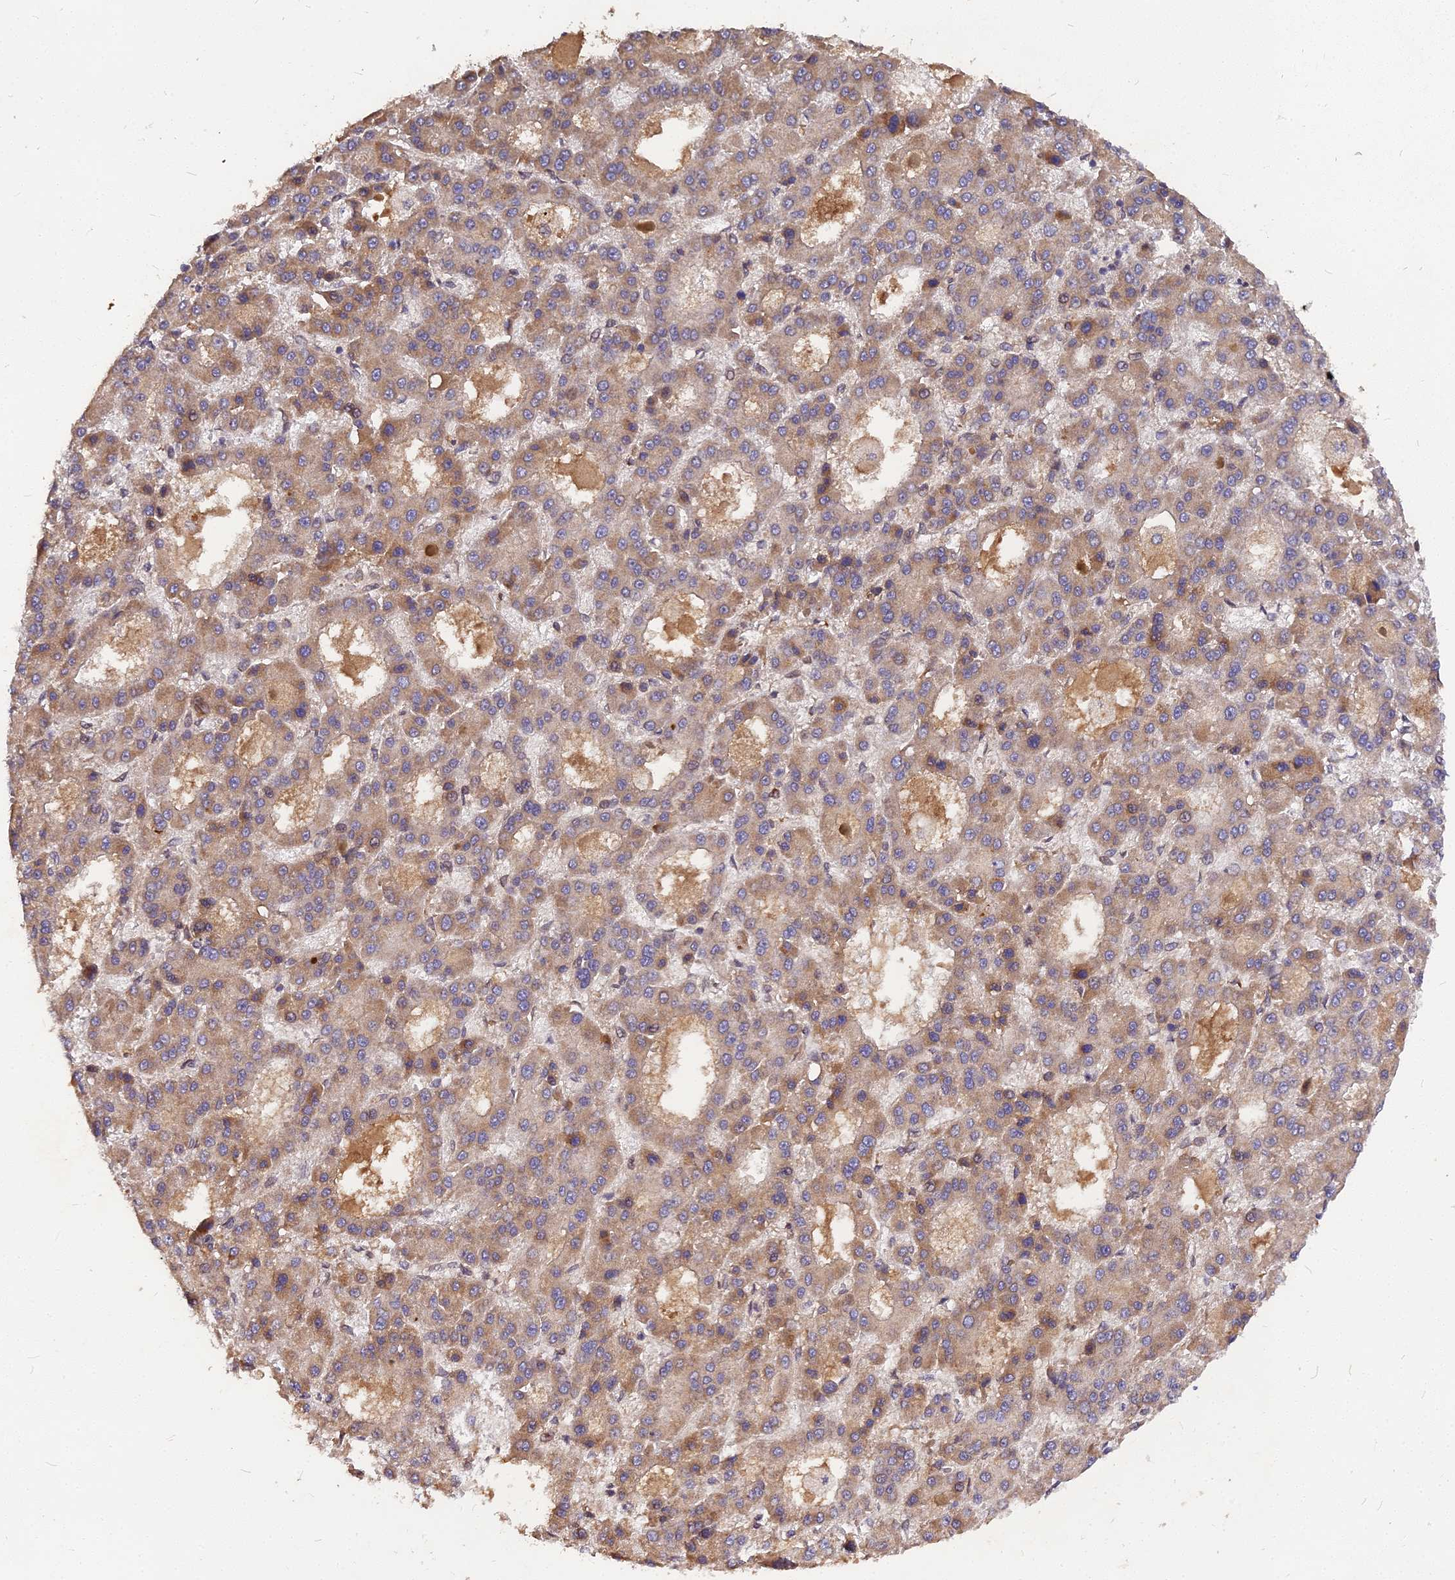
{"staining": {"intensity": "weak", "quantity": ">75%", "location": "cytoplasmic/membranous"}, "tissue": "liver cancer", "cell_type": "Tumor cells", "image_type": "cancer", "snomed": [{"axis": "morphology", "description": "Carcinoma, Hepatocellular, NOS"}, {"axis": "topography", "description": "Liver"}], "caption": "Protein positivity by immunohistochemistry reveals weak cytoplasmic/membranous positivity in approximately >75% of tumor cells in liver cancer. (DAB (3,3'-diaminobenzidine) IHC with brightfield microscopy, high magnification).", "gene": "PDE4D", "patient": {"sex": "male", "age": 70}}